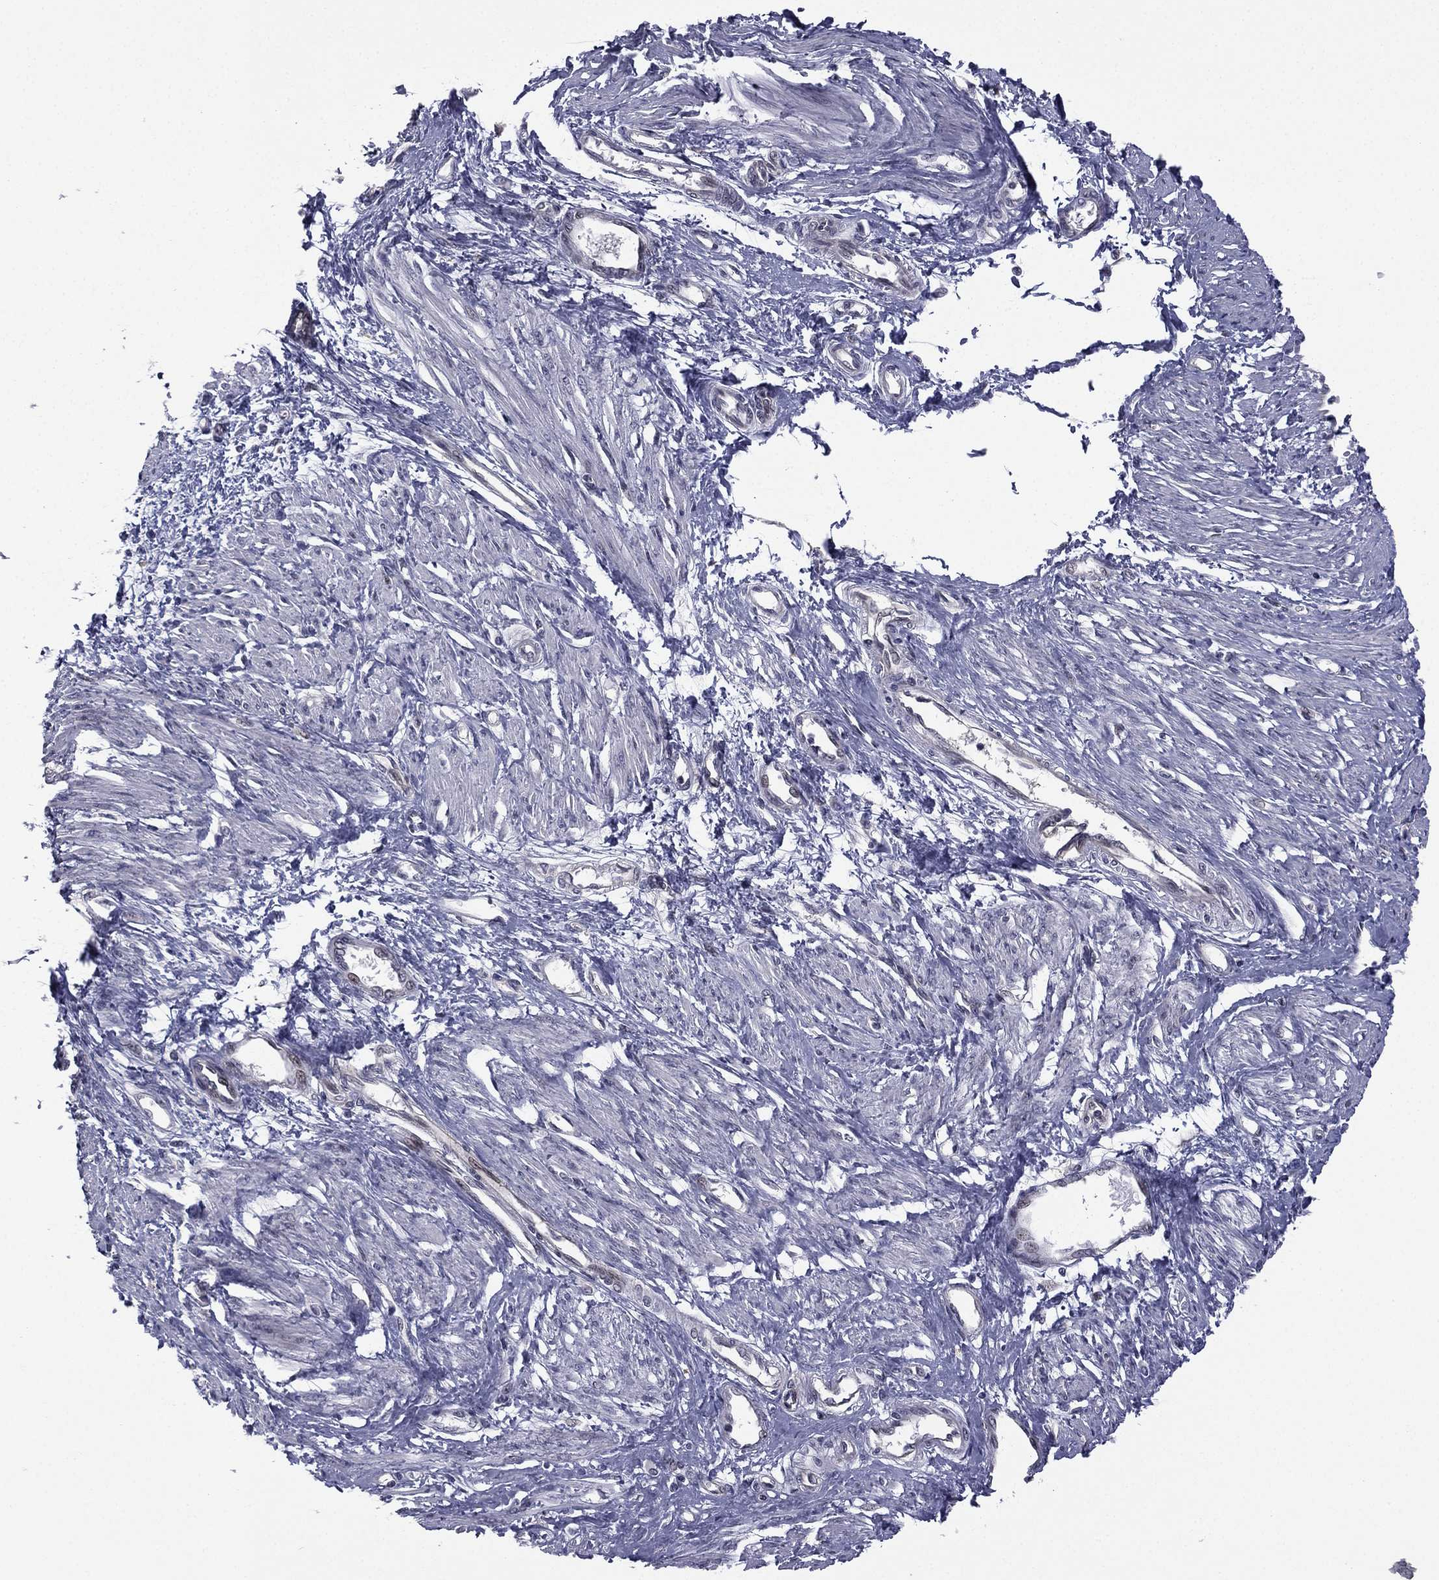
{"staining": {"intensity": "negative", "quantity": "none", "location": "none"}, "tissue": "smooth muscle", "cell_type": "Smooth muscle cells", "image_type": "normal", "snomed": [{"axis": "morphology", "description": "Normal tissue, NOS"}, {"axis": "topography", "description": "Smooth muscle"}, {"axis": "topography", "description": "Uterus"}], "caption": "A high-resolution histopathology image shows immunohistochemistry (IHC) staining of benign smooth muscle, which reveals no significant staining in smooth muscle cells. (DAB (3,3'-diaminobenzidine) immunohistochemistry (IHC) visualized using brightfield microscopy, high magnification).", "gene": "ACTRT2", "patient": {"sex": "female", "age": 39}}